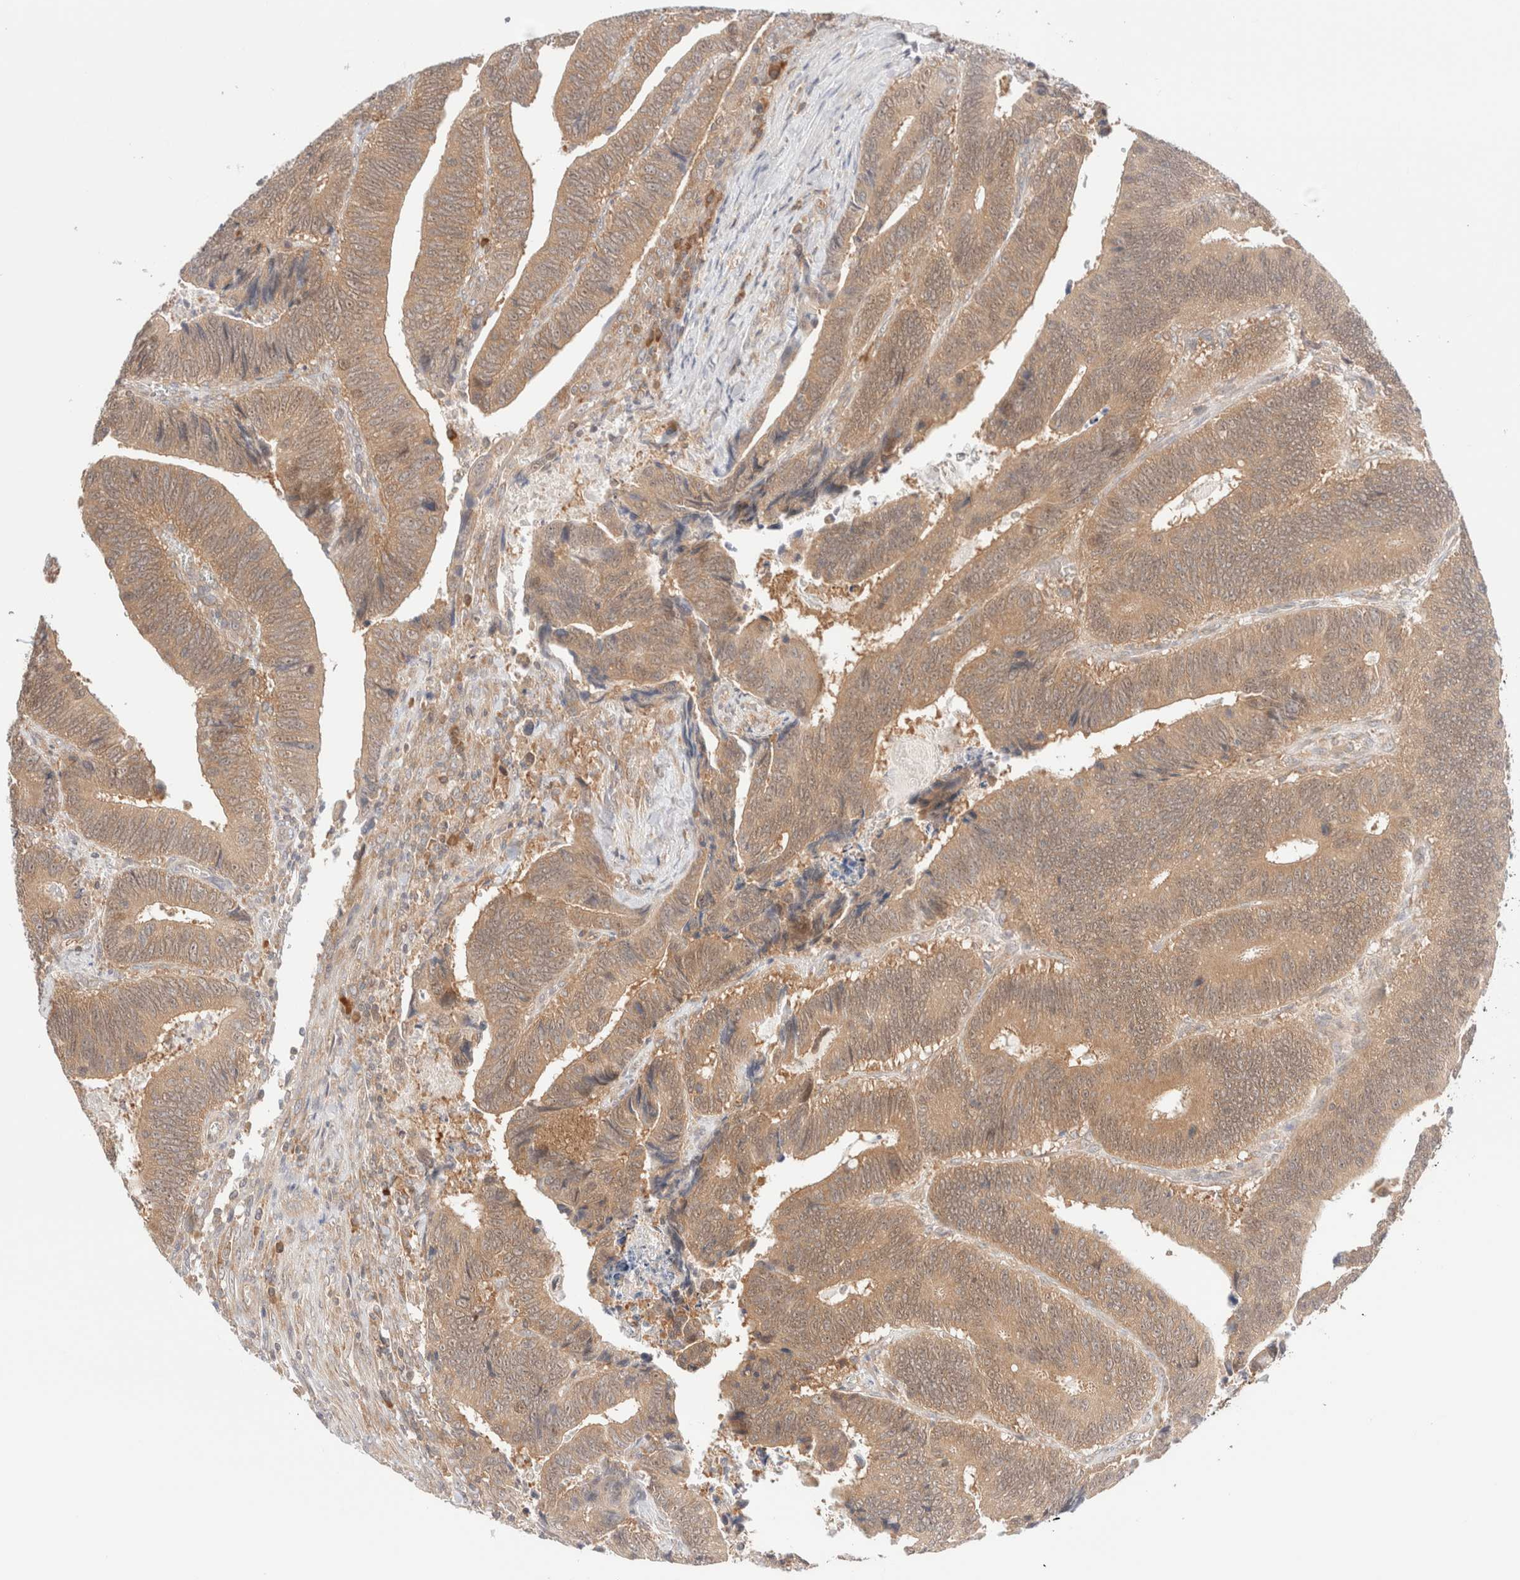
{"staining": {"intensity": "moderate", "quantity": ">75%", "location": "cytoplasmic/membranous"}, "tissue": "colorectal cancer", "cell_type": "Tumor cells", "image_type": "cancer", "snomed": [{"axis": "morphology", "description": "Inflammation, NOS"}, {"axis": "morphology", "description": "Adenocarcinoma, NOS"}, {"axis": "topography", "description": "Colon"}], "caption": "Colorectal cancer (adenocarcinoma) stained for a protein reveals moderate cytoplasmic/membranous positivity in tumor cells. (Stains: DAB (3,3'-diaminobenzidine) in brown, nuclei in blue, Microscopy: brightfield microscopy at high magnification).", "gene": "XKR4", "patient": {"sex": "male", "age": 72}}